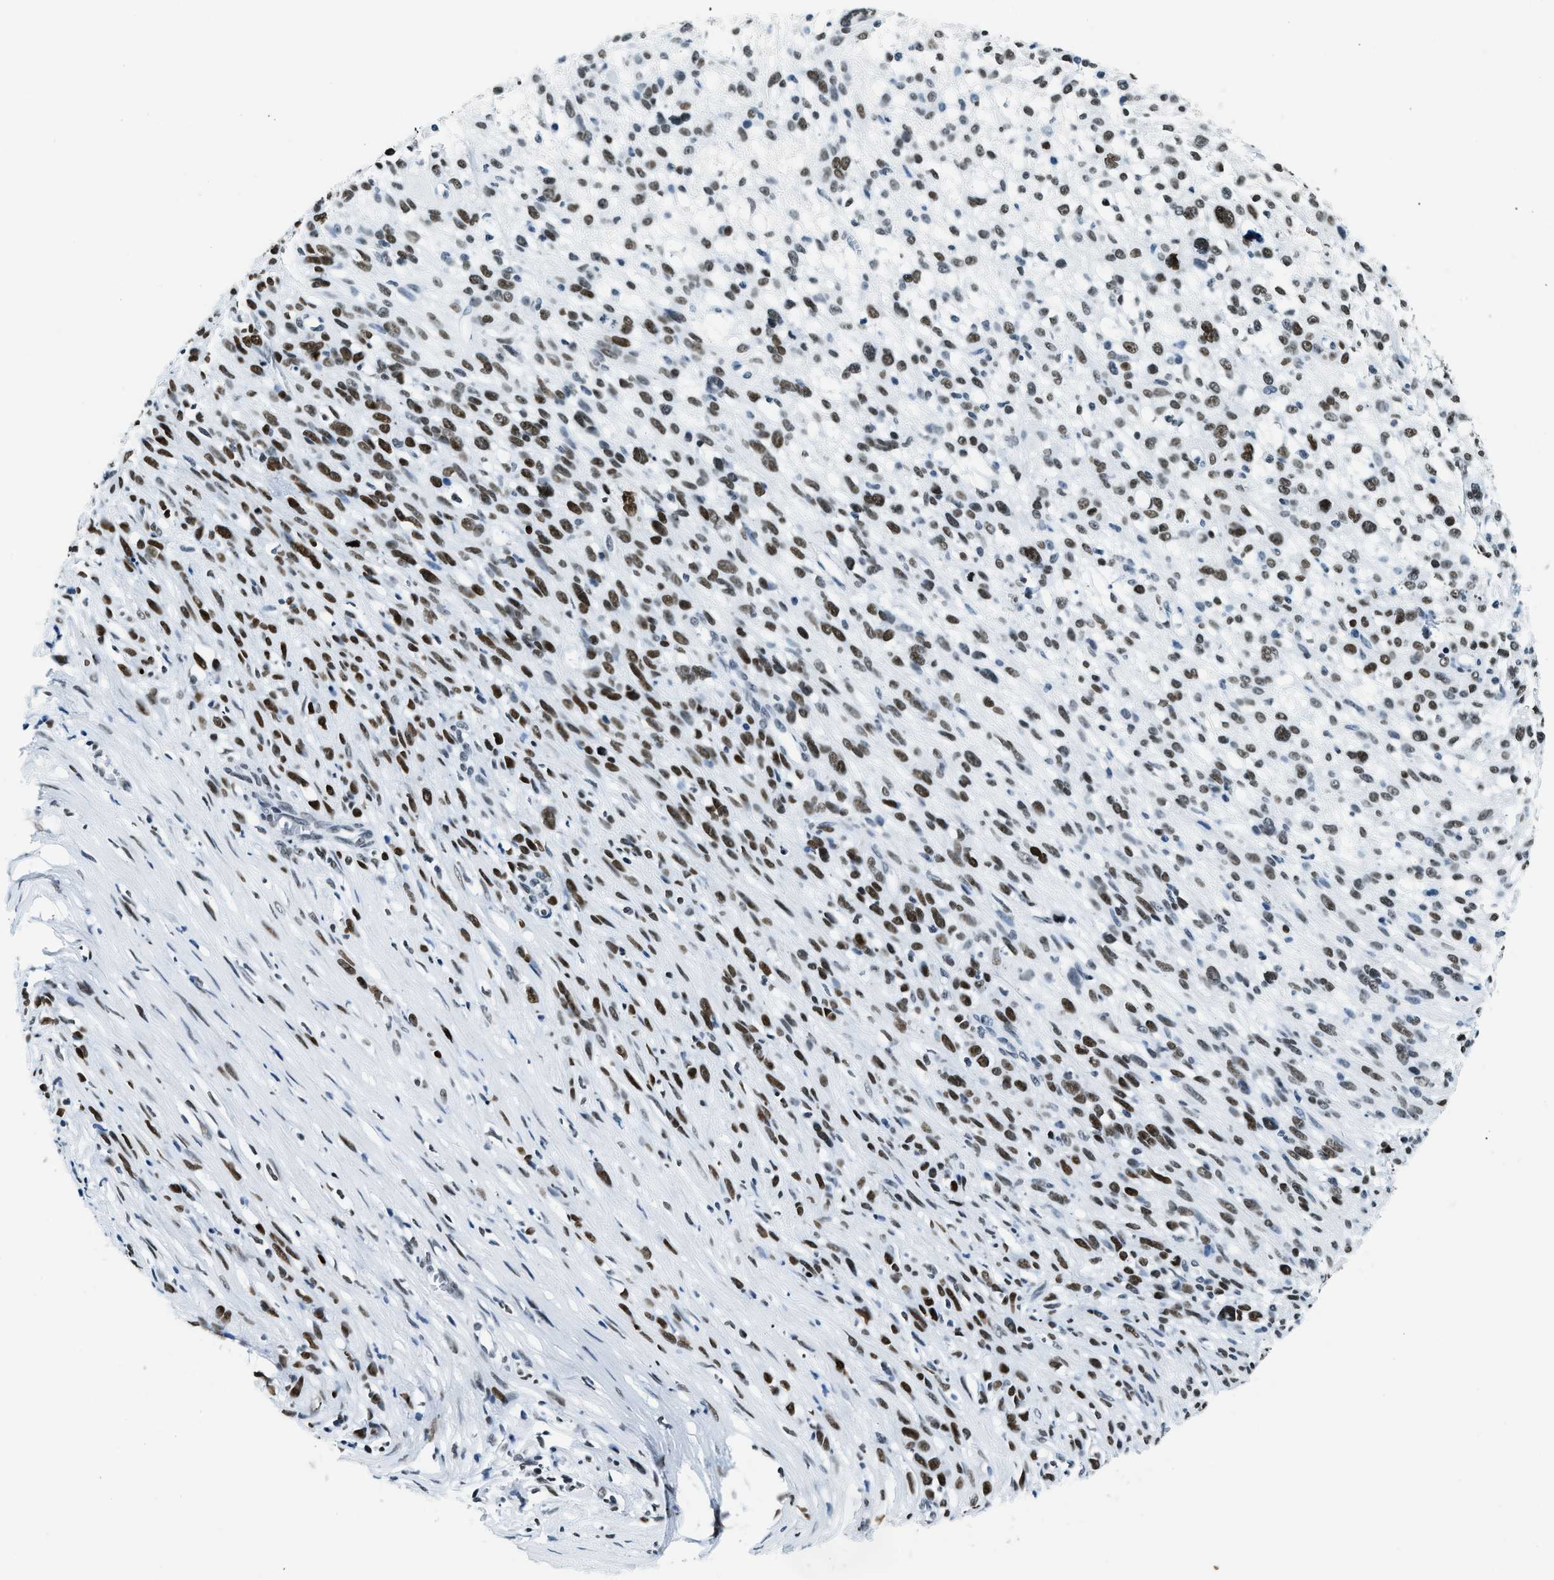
{"staining": {"intensity": "strong", "quantity": ">75%", "location": "nuclear"}, "tissue": "melanoma", "cell_type": "Tumor cells", "image_type": "cancer", "snomed": [{"axis": "morphology", "description": "Malignant melanoma, NOS"}, {"axis": "topography", "description": "Skin"}], "caption": "Brown immunohistochemical staining in human malignant melanoma displays strong nuclear positivity in about >75% of tumor cells.", "gene": "TOP1", "patient": {"sex": "female", "age": 55}}